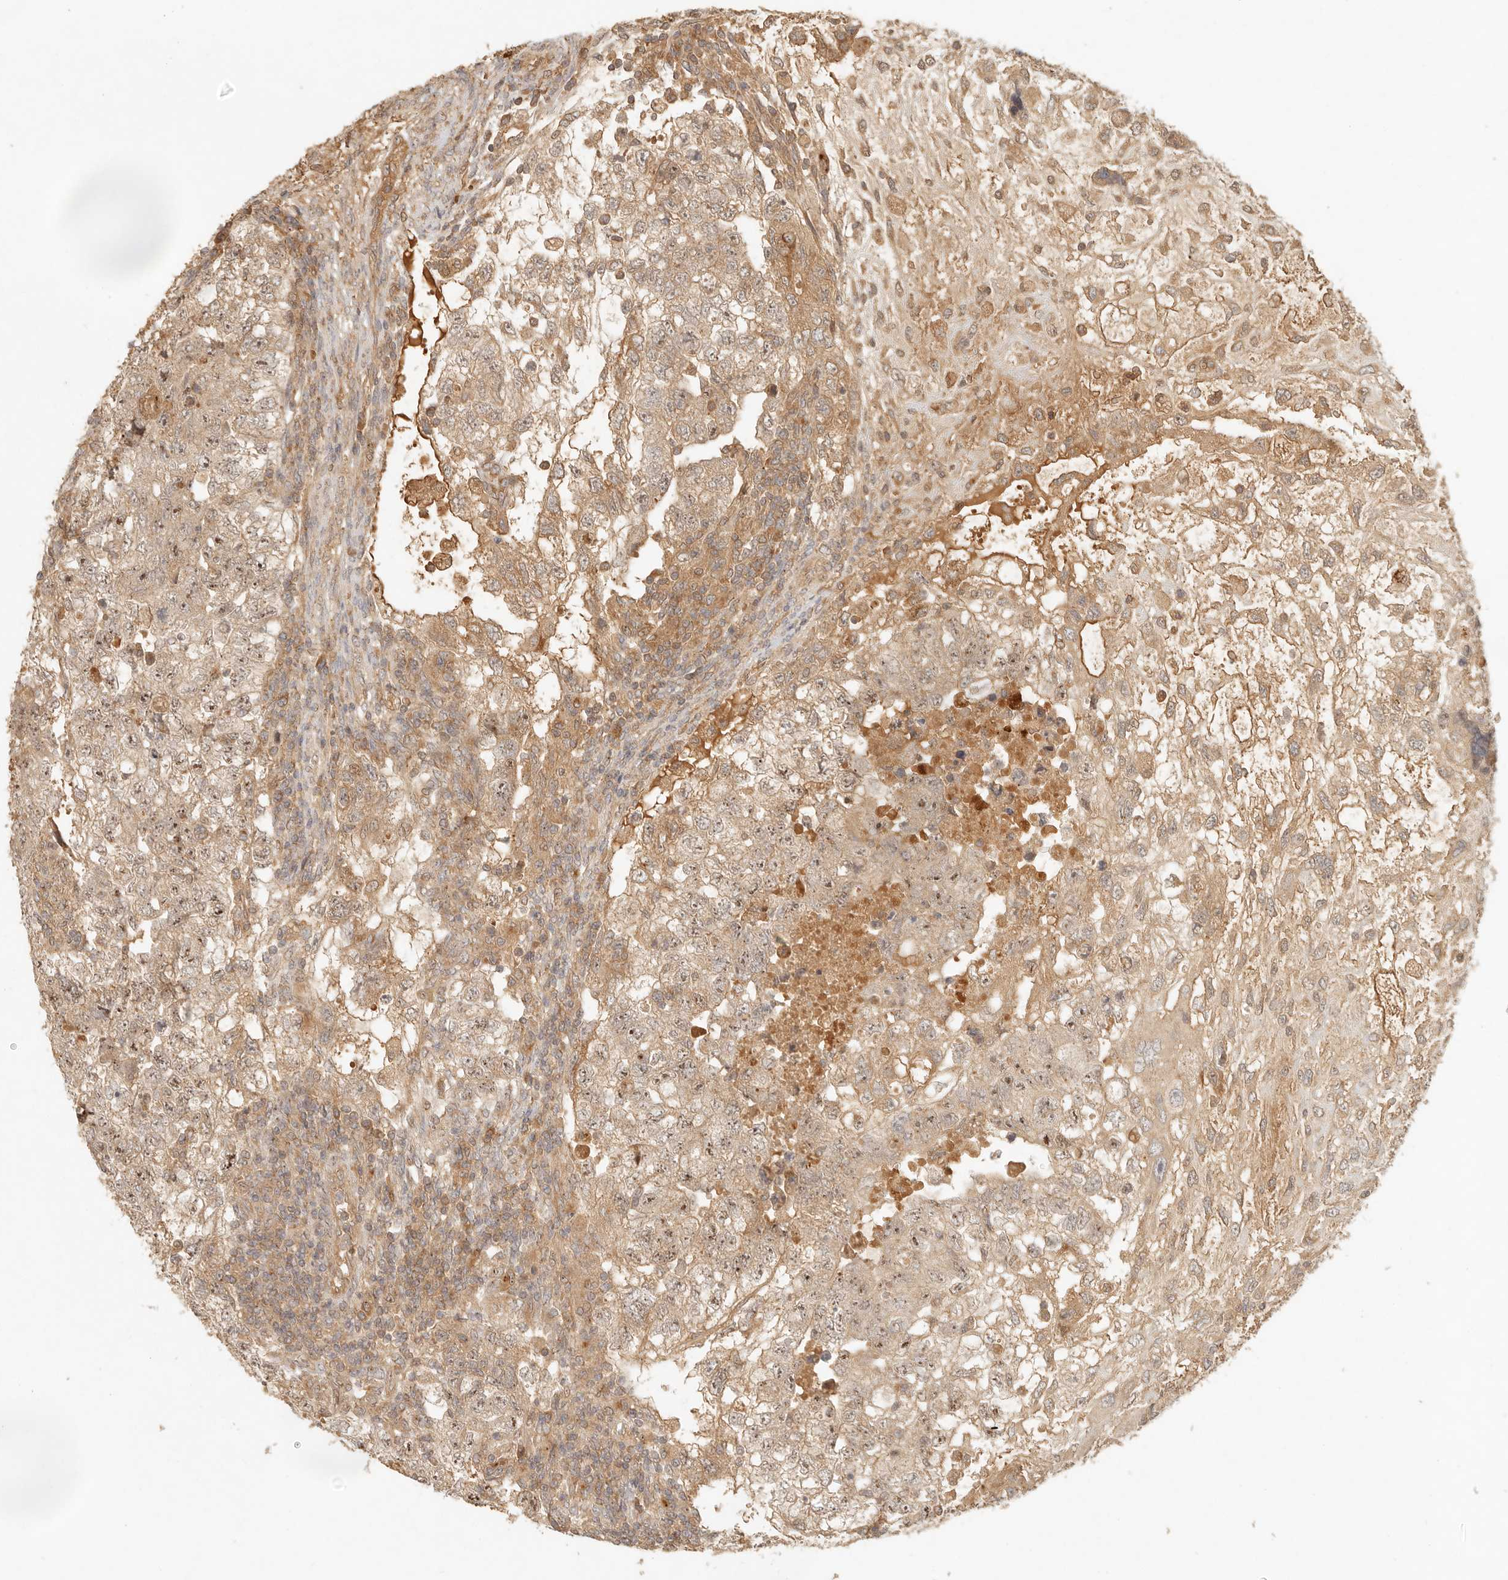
{"staining": {"intensity": "moderate", "quantity": ">75%", "location": "cytoplasmic/membranous"}, "tissue": "testis cancer", "cell_type": "Tumor cells", "image_type": "cancer", "snomed": [{"axis": "morphology", "description": "Carcinoma, Embryonal, NOS"}, {"axis": "topography", "description": "Testis"}], "caption": "IHC of human testis cancer reveals medium levels of moderate cytoplasmic/membranous positivity in about >75% of tumor cells.", "gene": "ANKRD61", "patient": {"sex": "male", "age": 37}}